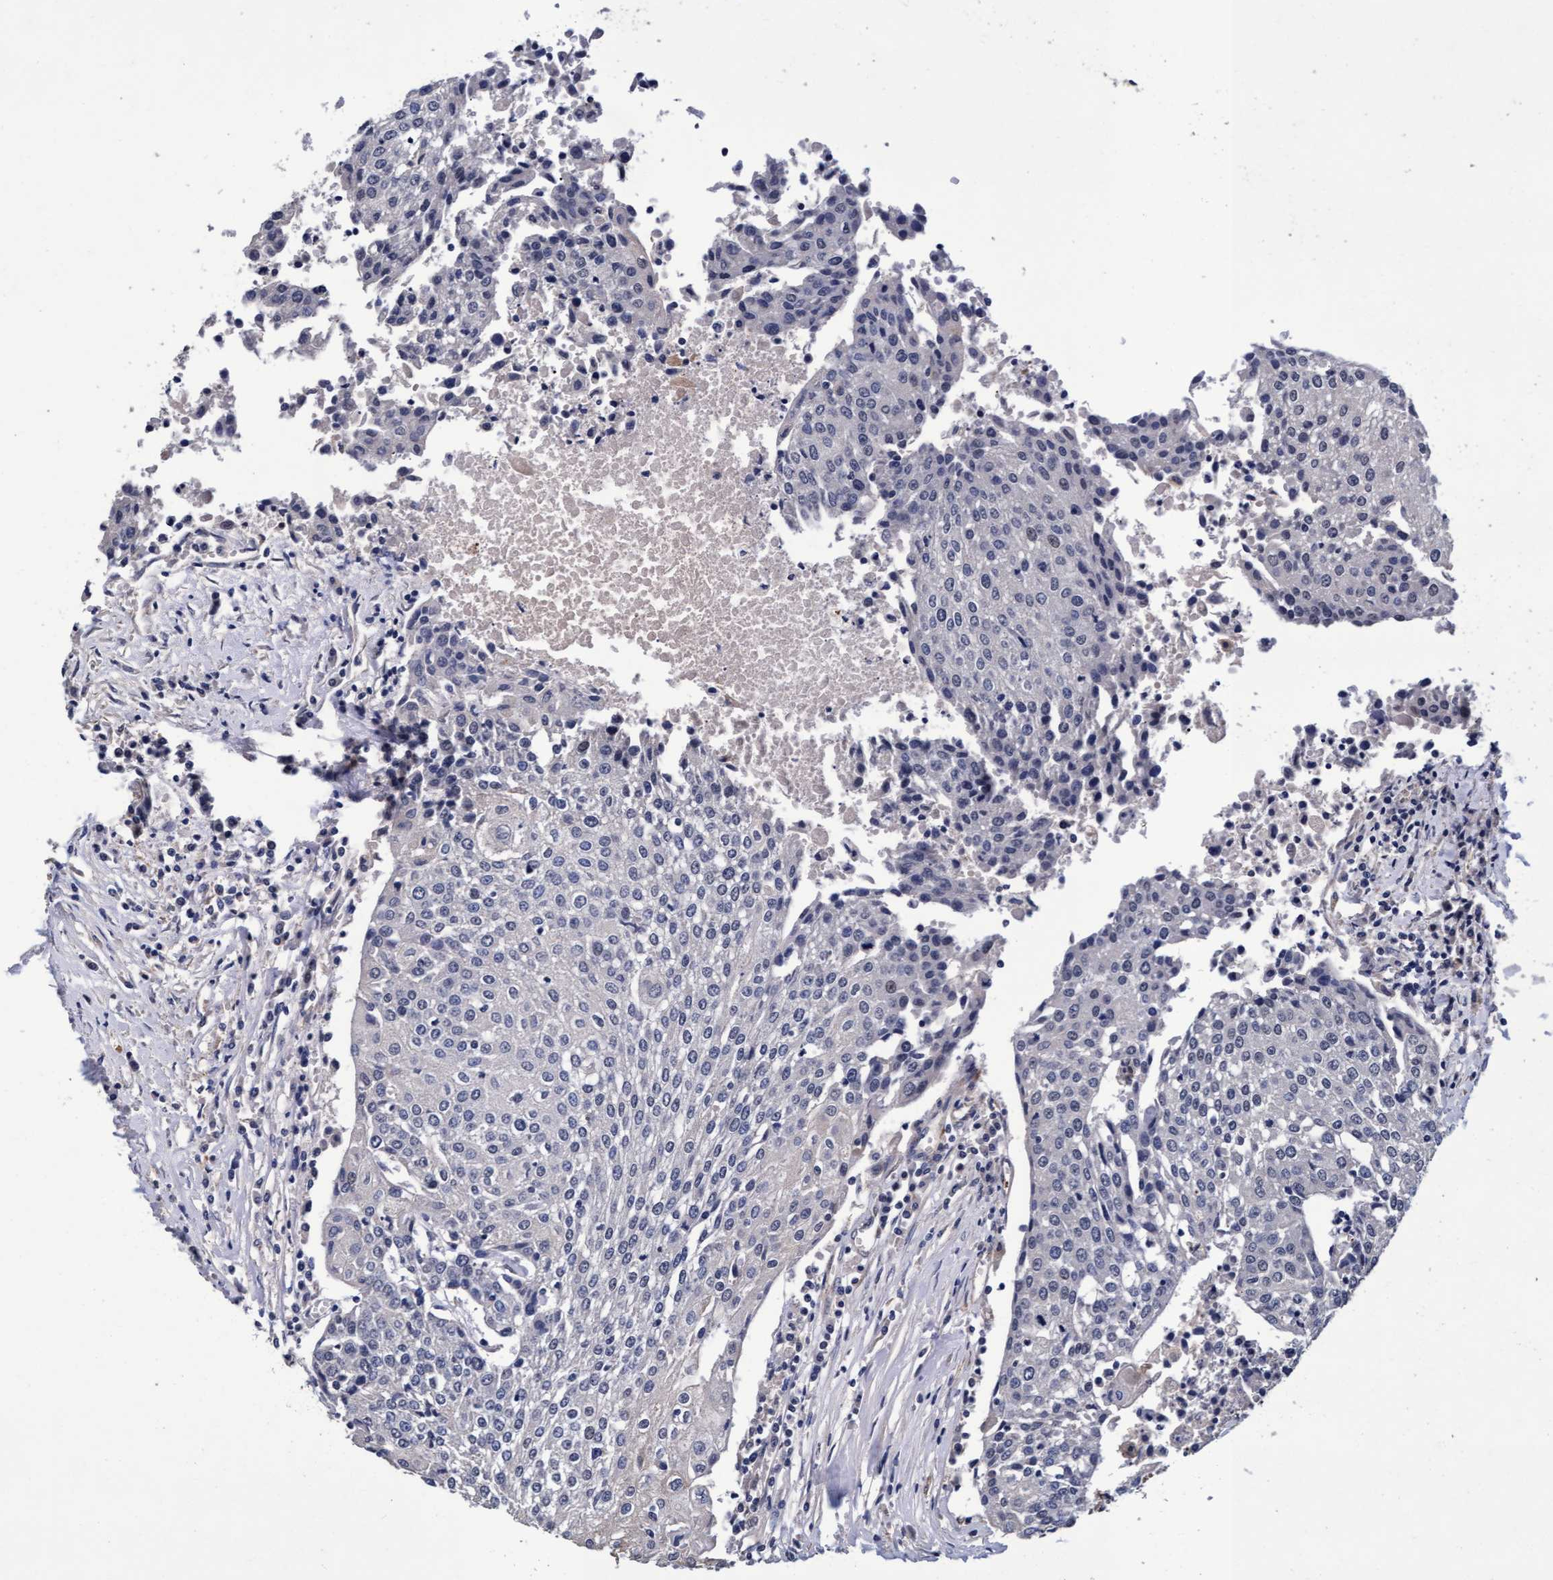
{"staining": {"intensity": "negative", "quantity": "none", "location": "none"}, "tissue": "urothelial cancer", "cell_type": "Tumor cells", "image_type": "cancer", "snomed": [{"axis": "morphology", "description": "Urothelial carcinoma, High grade"}, {"axis": "topography", "description": "Urinary bladder"}], "caption": "DAB immunohistochemical staining of human urothelial cancer reveals no significant expression in tumor cells.", "gene": "CPQ", "patient": {"sex": "female", "age": 85}}